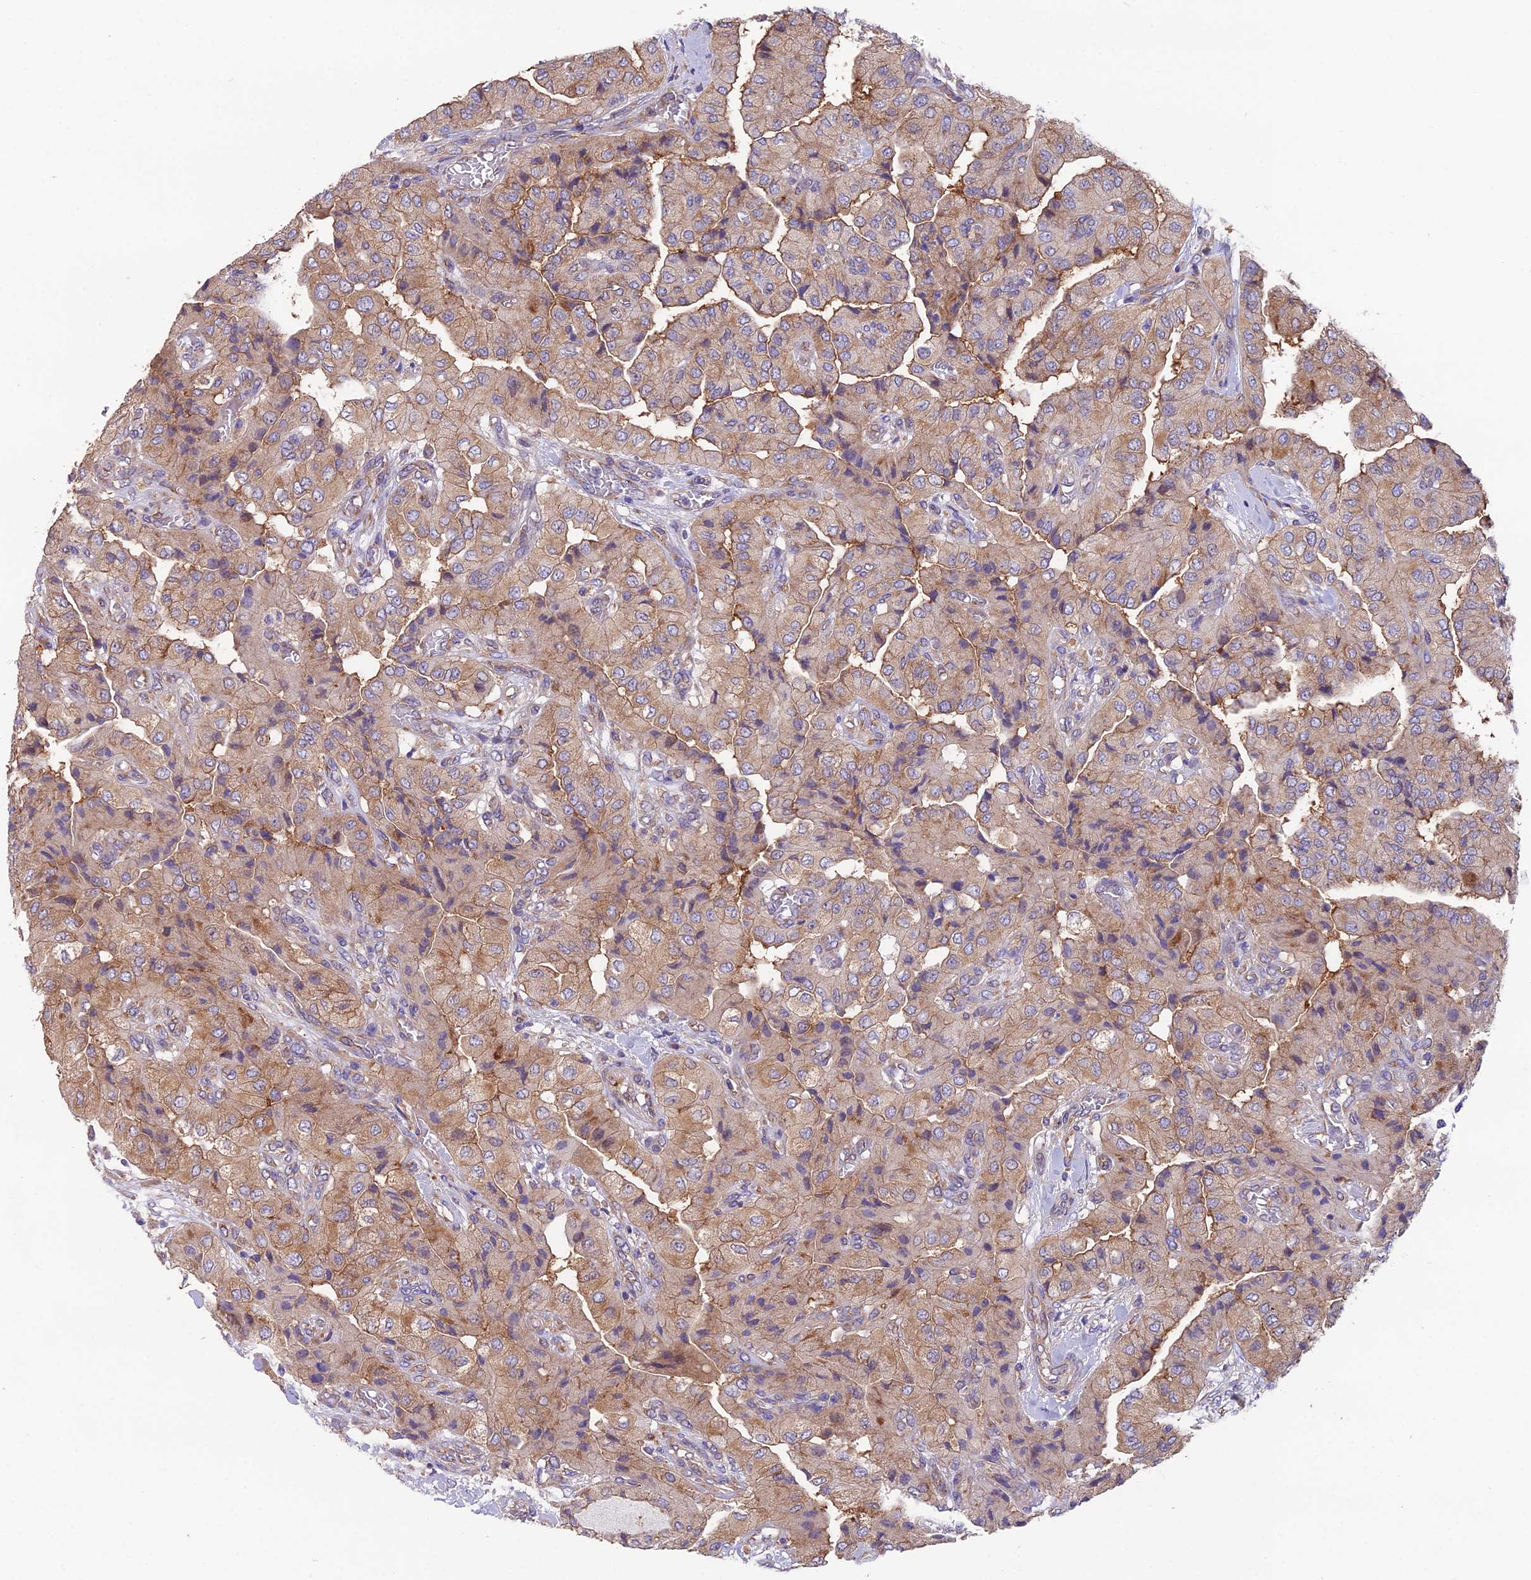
{"staining": {"intensity": "moderate", "quantity": ">75%", "location": "cytoplasmic/membranous"}, "tissue": "head and neck cancer", "cell_type": "Tumor cells", "image_type": "cancer", "snomed": [{"axis": "morphology", "description": "Adenocarcinoma, NOS"}, {"axis": "topography", "description": "Head-Neck"}], "caption": "Head and neck cancer (adenocarcinoma) stained with a protein marker exhibits moderate staining in tumor cells.", "gene": "BLOC1S4", "patient": {"sex": "male", "age": 66}}